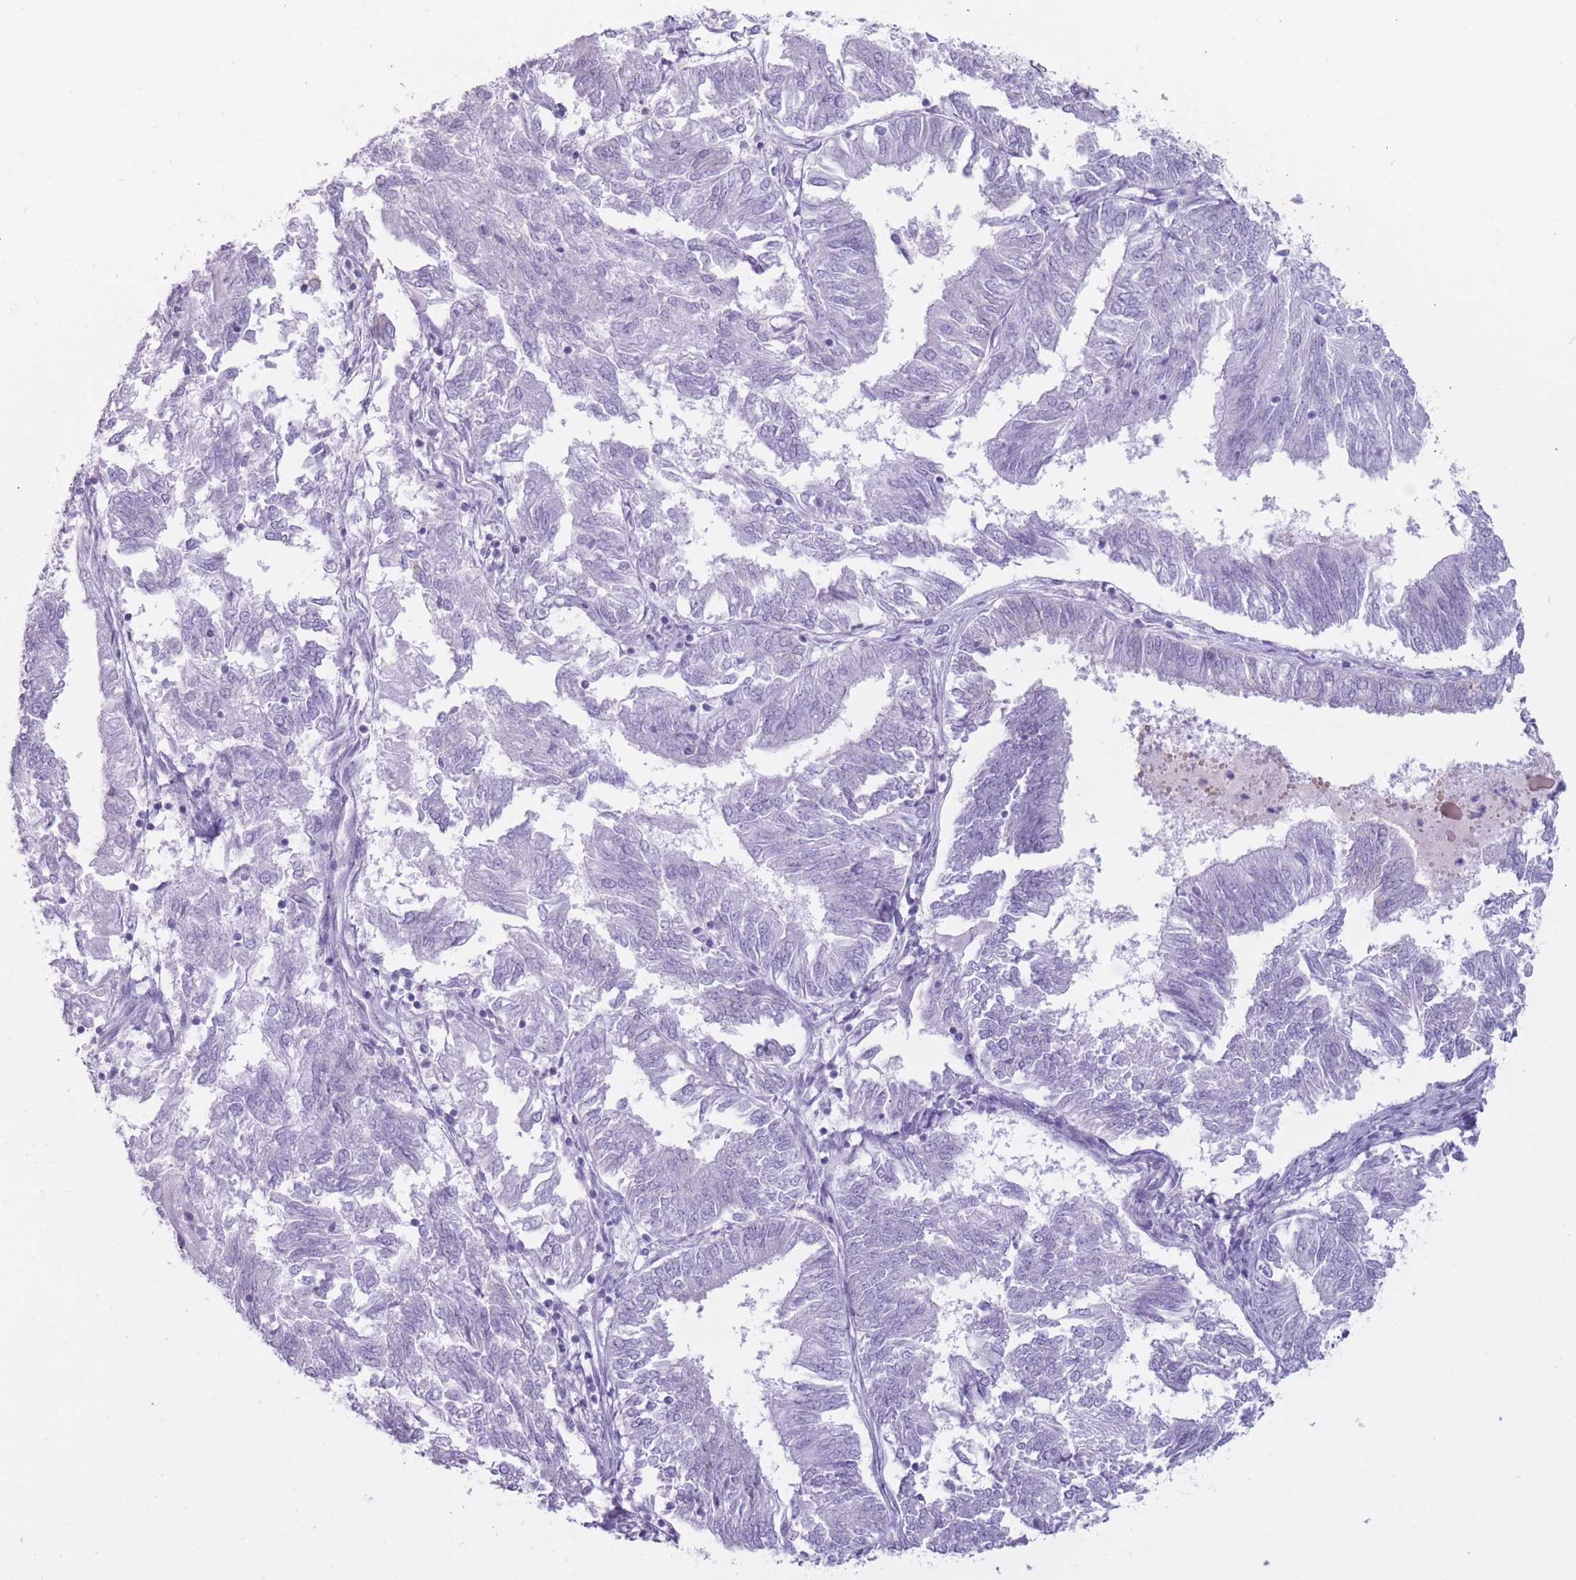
{"staining": {"intensity": "negative", "quantity": "none", "location": "none"}, "tissue": "endometrial cancer", "cell_type": "Tumor cells", "image_type": "cancer", "snomed": [{"axis": "morphology", "description": "Adenocarcinoma, NOS"}, {"axis": "topography", "description": "Endometrium"}], "caption": "Adenocarcinoma (endometrial) was stained to show a protein in brown. There is no significant positivity in tumor cells. The staining was performed using DAB (3,3'-diaminobenzidine) to visualize the protein expression in brown, while the nuclei were stained in blue with hematoxylin (Magnification: 20x).", "gene": "PNMA3", "patient": {"sex": "female", "age": 58}}